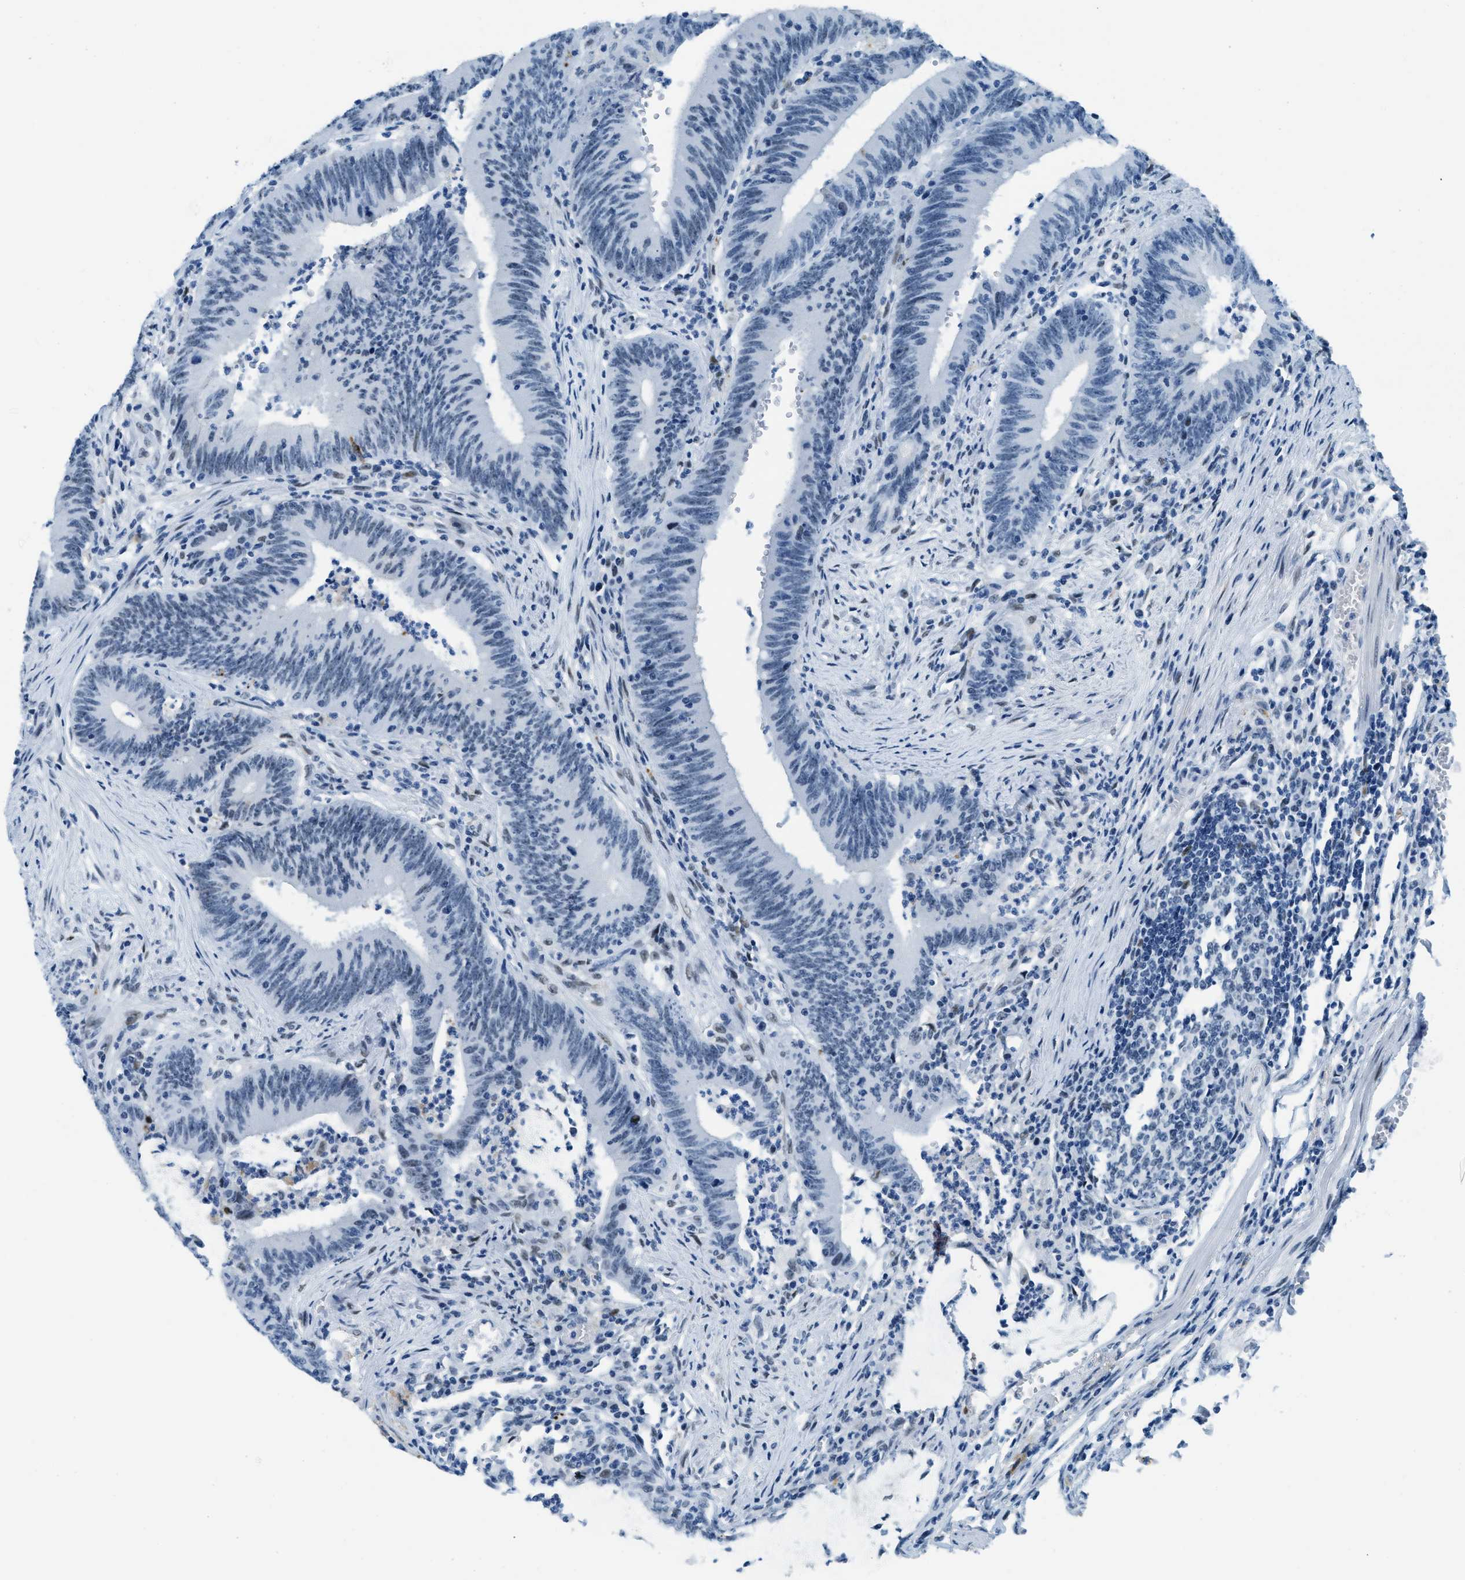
{"staining": {"intensity": "negative", "quantity": "none", "location": "none"}, "tissue": "colorectal cancer", "cell_type": "Tumor cells", "image_type": "cancer", "snomed": [{"axis": "morphology", "description": "Normal tissue, NOS"}, {"axis": "morphology", "description": "Adenocarcinoma, NOS"}, {"axis": "topography", "description": "Rectum"}], "caption": "Immunohistochemical staining of human colorectal cancer (adenocarcinoma) demonstrates no significant staining in tumor cells. (DAB IHC with hematoxylin counter stain).", "gene": "PLA2G2A", "patient": {"sex": "female", "age": 66}}